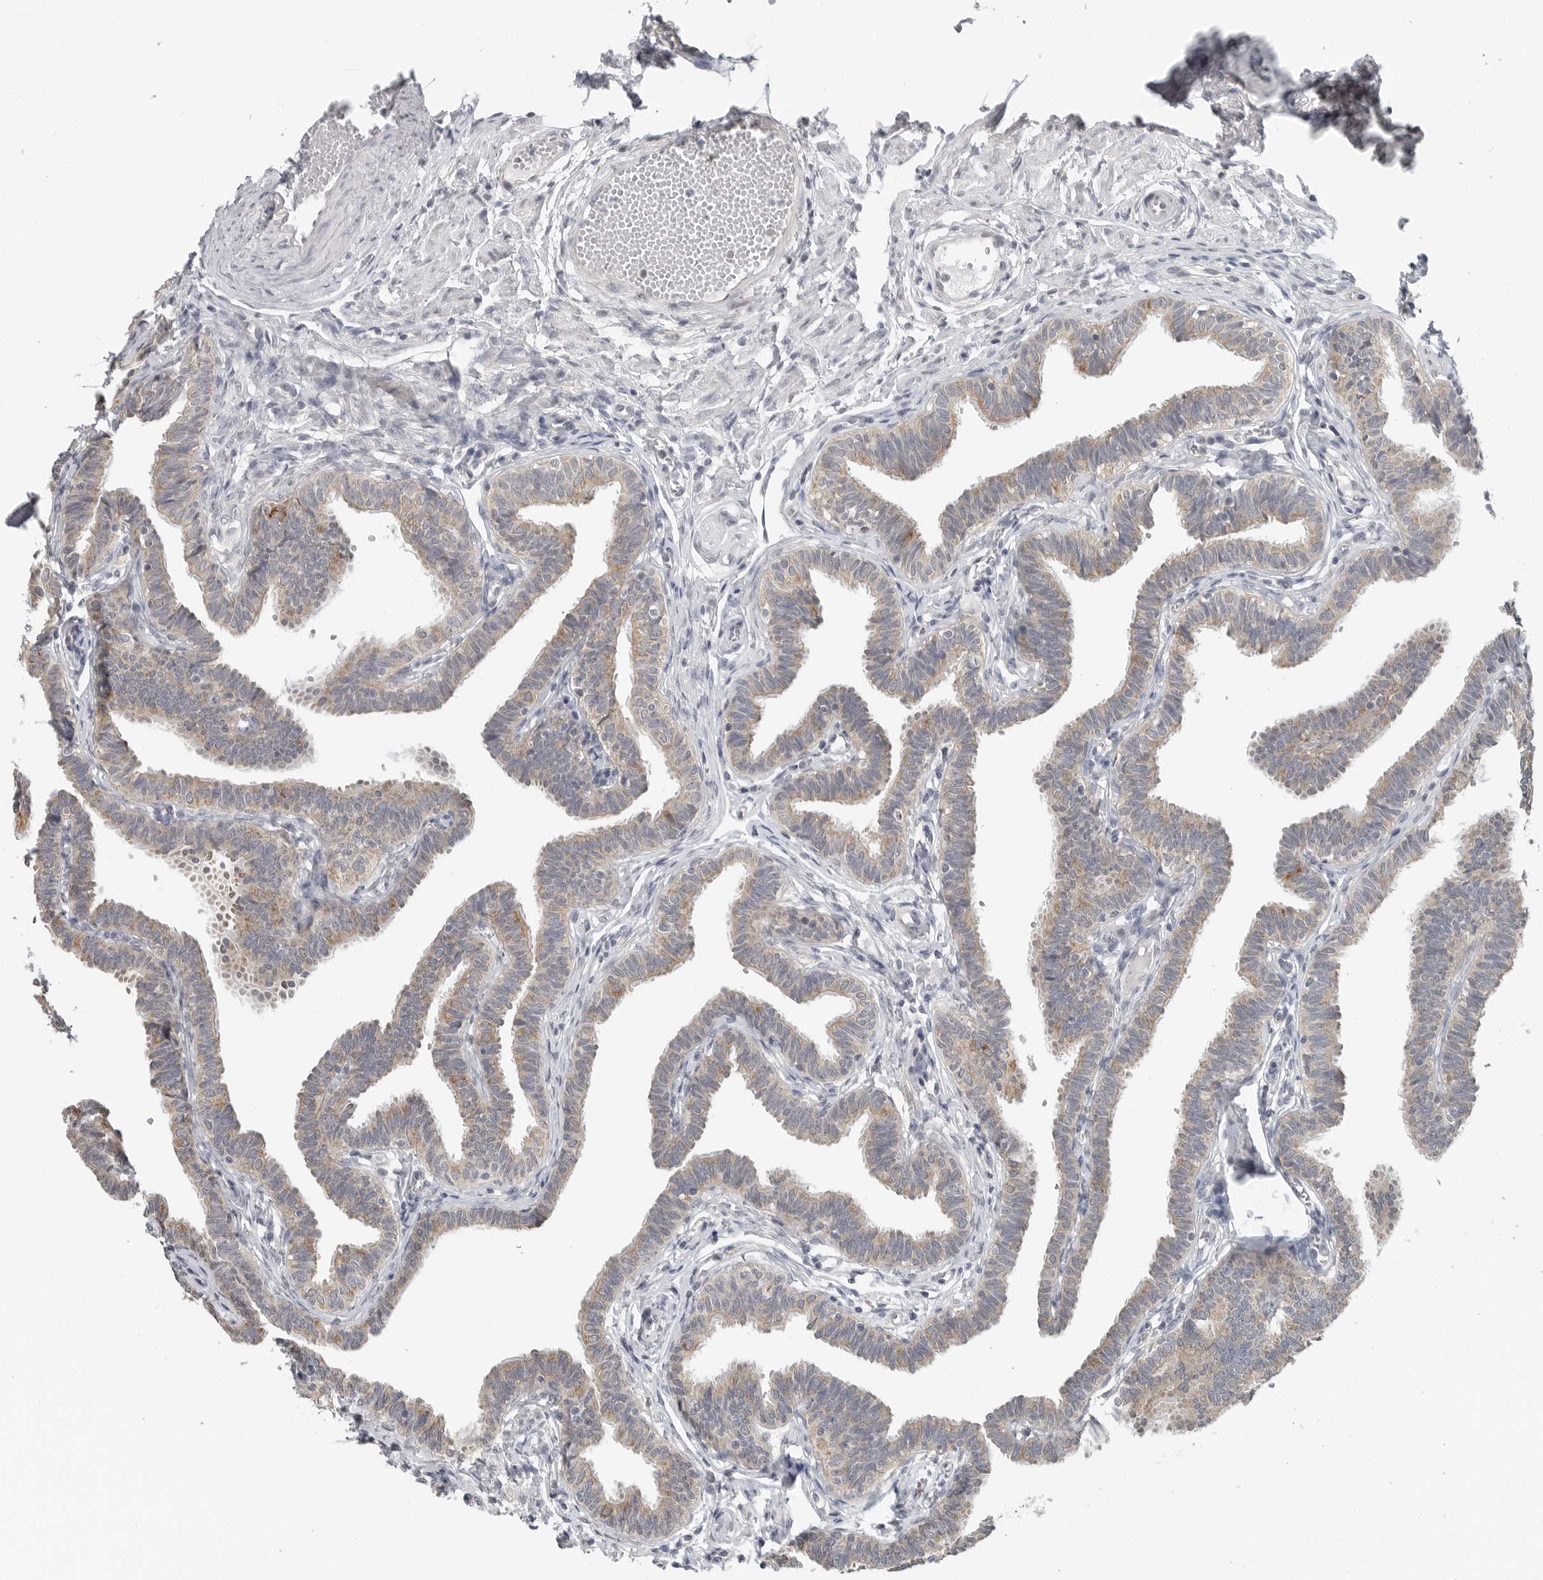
{"staining": {"intensity": "moderate", "quantity": "<25%", "location": "cytoplasmic/membranous"}, "tissue": "fallopian tube", "cell_type": "Glandular cells", "image_type": "normal", "snomed": [{"axis": "morphology", "description": "Normal tissue, NOS"}, {"axis": "topography", "description": "Fallopian tube"}, {"axis": "topography", "description": "Ovary"}], "caption": "DAB (3,3'-diaminobenzidine) immunohistochemical staining of benign human fallopian tube exhibits moderate cytoplasmic/membranous protein expression in approximately <25% of glandular cells.", "gene": "IL12RB2", "patient": {"sex": "female", "age": 23}}